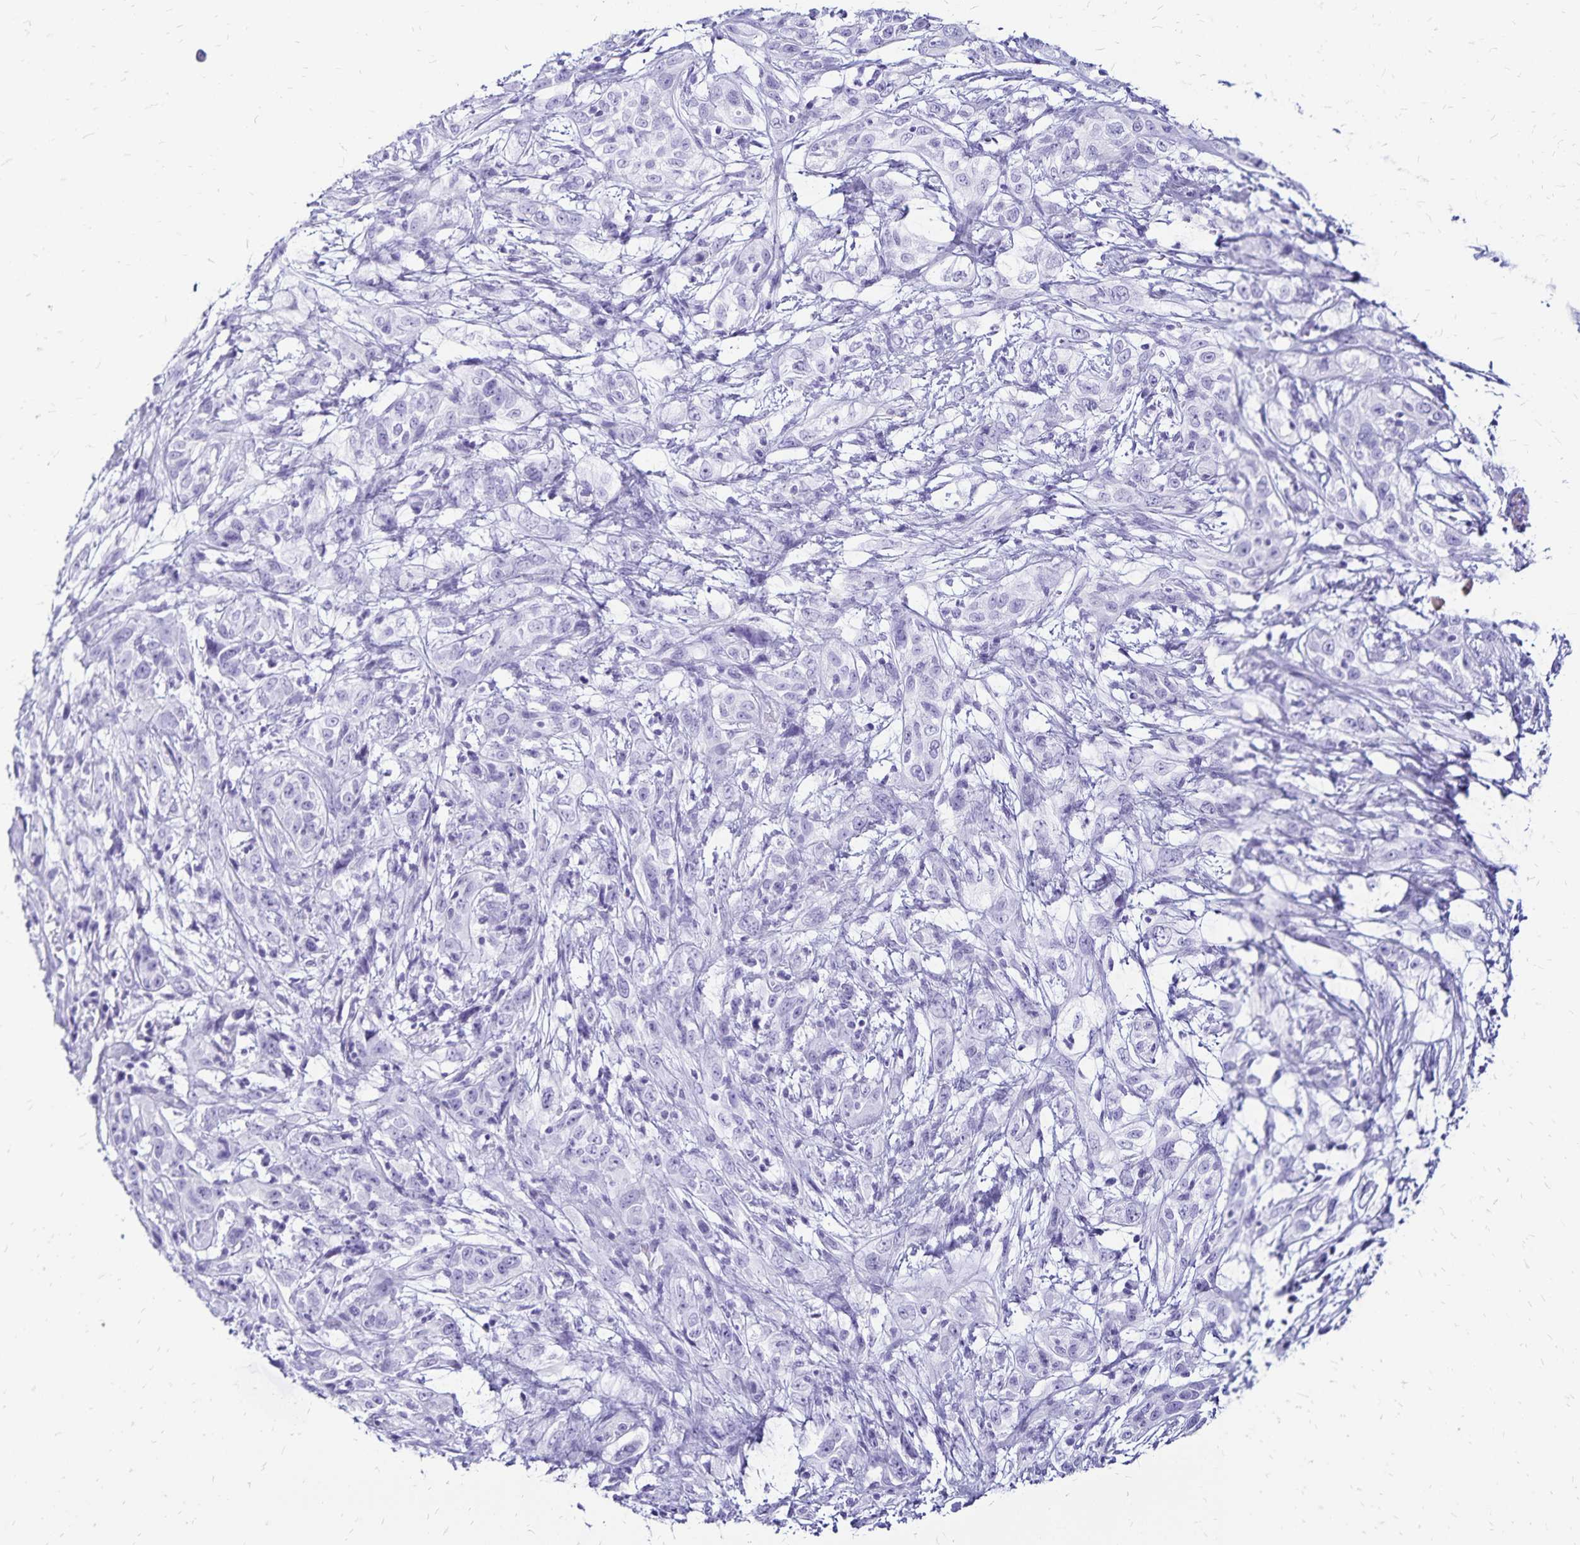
{"staining": {"intensity": "negative", "quantity": "none", "location": "none"}, "tissue": "cervical cancer", "cell_type": "Tumor cells", "image_type": "cancer", "snomed": [{"axis": "morphology", "description": "Adenocarcinoma, NOS"}, {"axis": "topography", "description": "Cervix"}], "caption": "DAB immunohistochemical staining of human cervical adenocarcinoma demonstrates no significant positivity in tumor cells.", "gene": "LIN28B", "patient": {"sex": "female", "age": 40}}